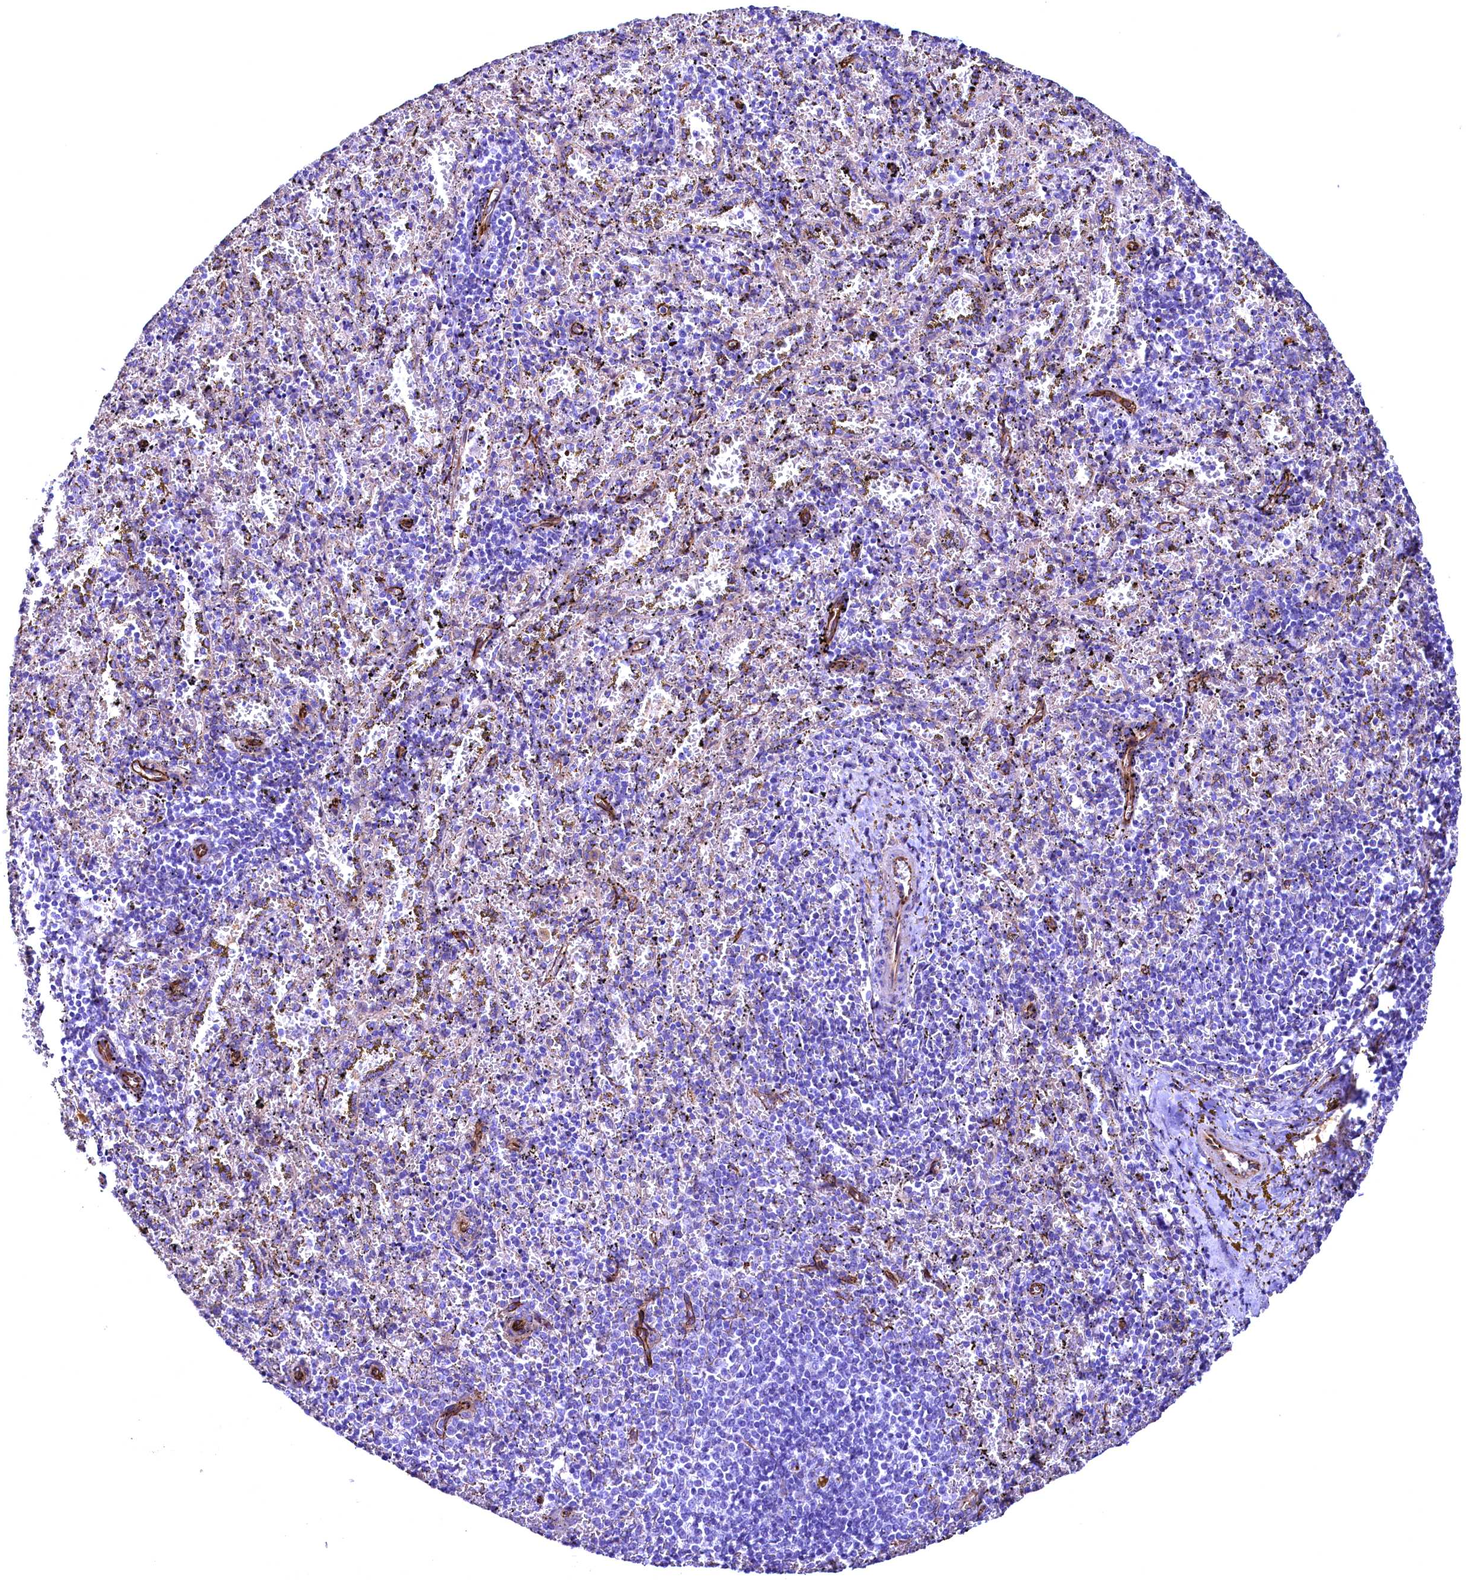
{"staining": {"intensity": "negative", "quantity": "none", "location": "none"}, "tissue": "spleen", "cell_type": "Cells in red pulp", "image_type": "normal", "snomed": [{"axis": "morphology", "description": "Normal tissue, NOS"}, {"axis": "topography", "description": "Spleen"}], "caption": "The immunohistochemistry (IHC) micrograph has no significant expression in cells in red pulp of spleen. (DAB immunohistochemistry with hematoxylin counter stain).", "gene": "SLF1", "patient": {"sex": "male", "age": 11}}